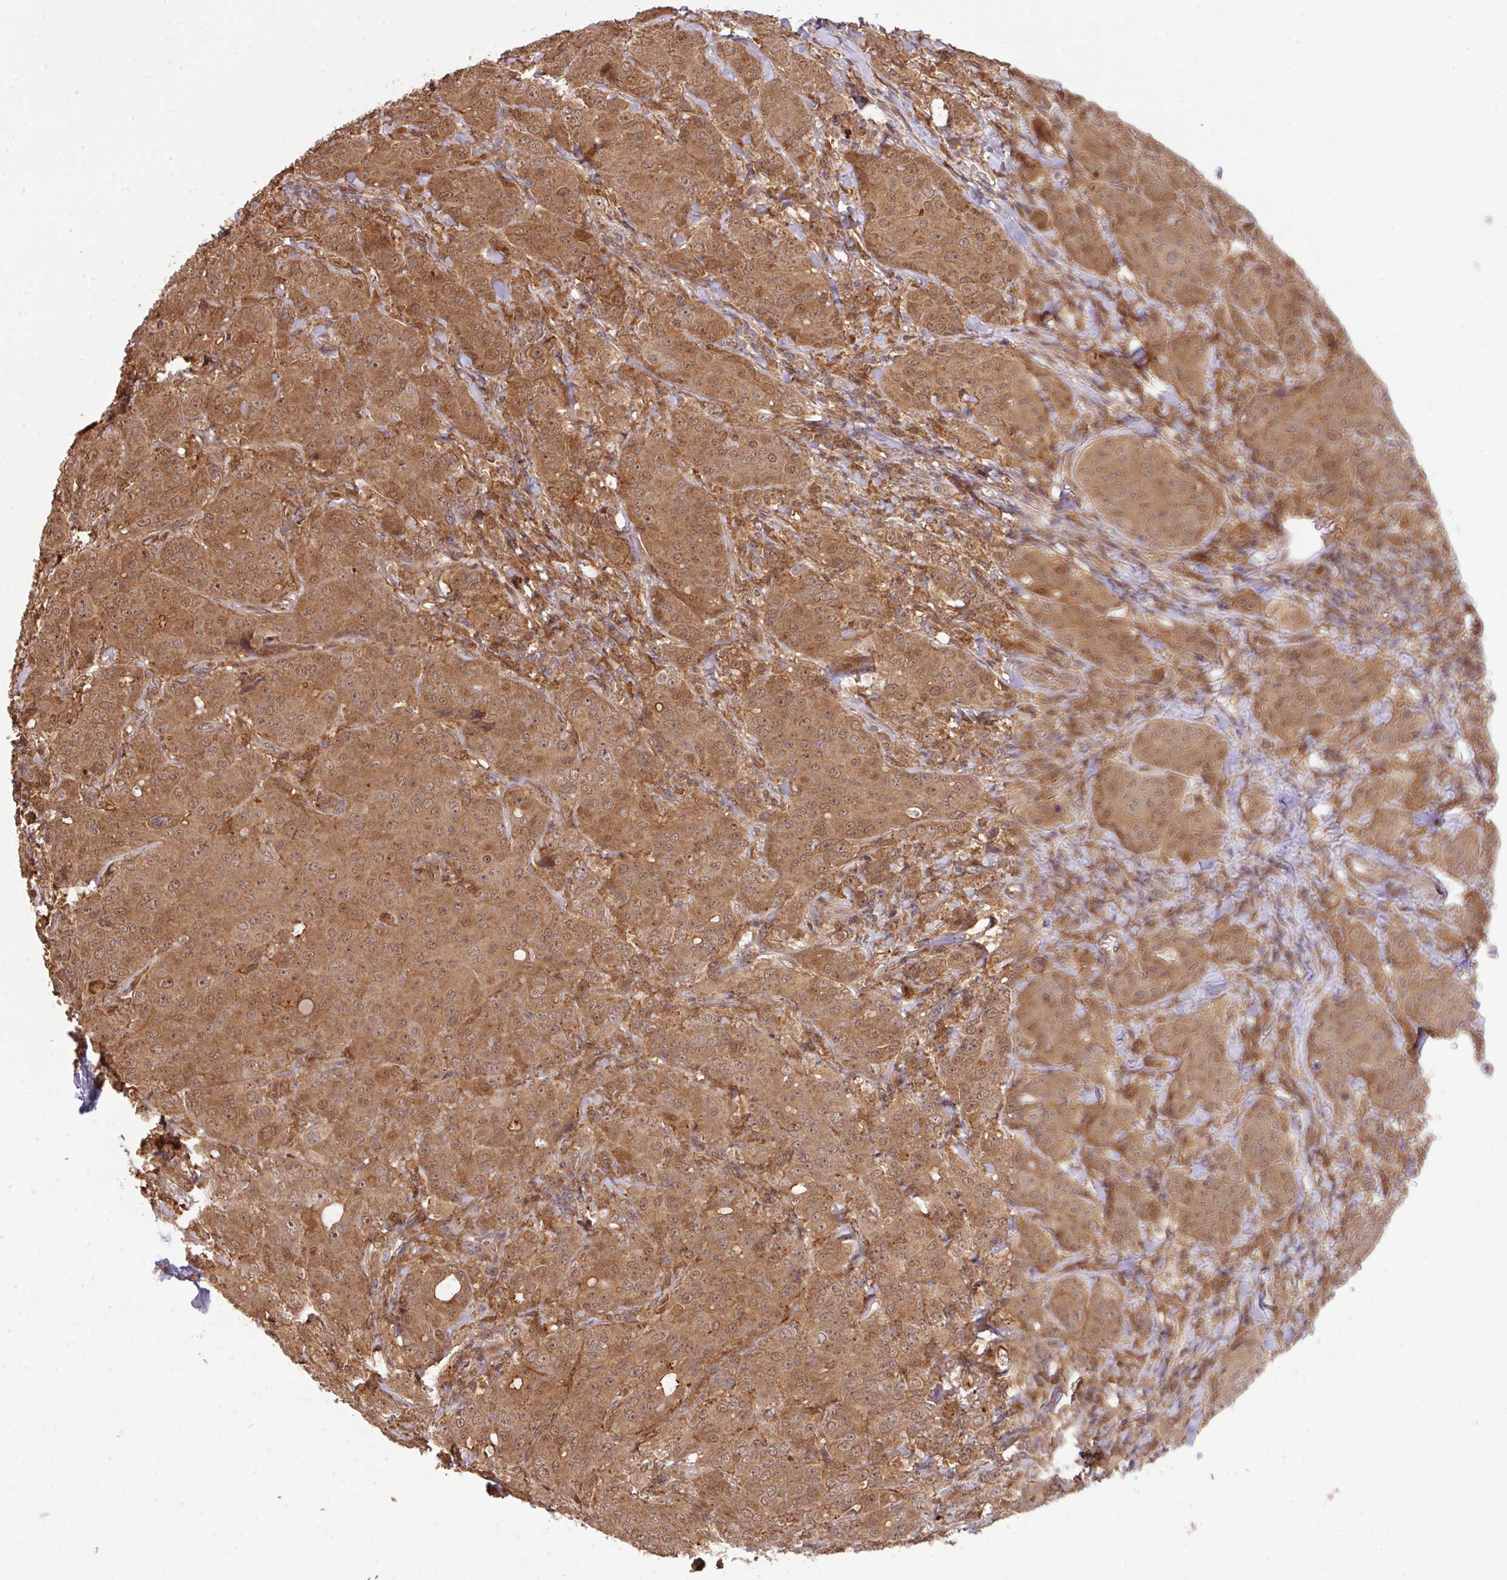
{"staining": {"intensity": "moderate", "quantity": ">75%", "location": "cytoplasmic/membranous,nuclear"}, "tissue": "breast cancer", "cell_type": "Tumor cells", "image_type": "cancer", "snomed": [{"axis": "morphology", "description": "Duct carcinoma"}, {"axis": "topography", "description": "Breast"}], "caption": "Tumor cells exhibit medium levels of moderate cytoplasmic/membranous and nuclear positivity in approximately >75% of cells in human breast cancer.", "gene": "ARPIN", "patient": {"sex": "female", "age": 43}}